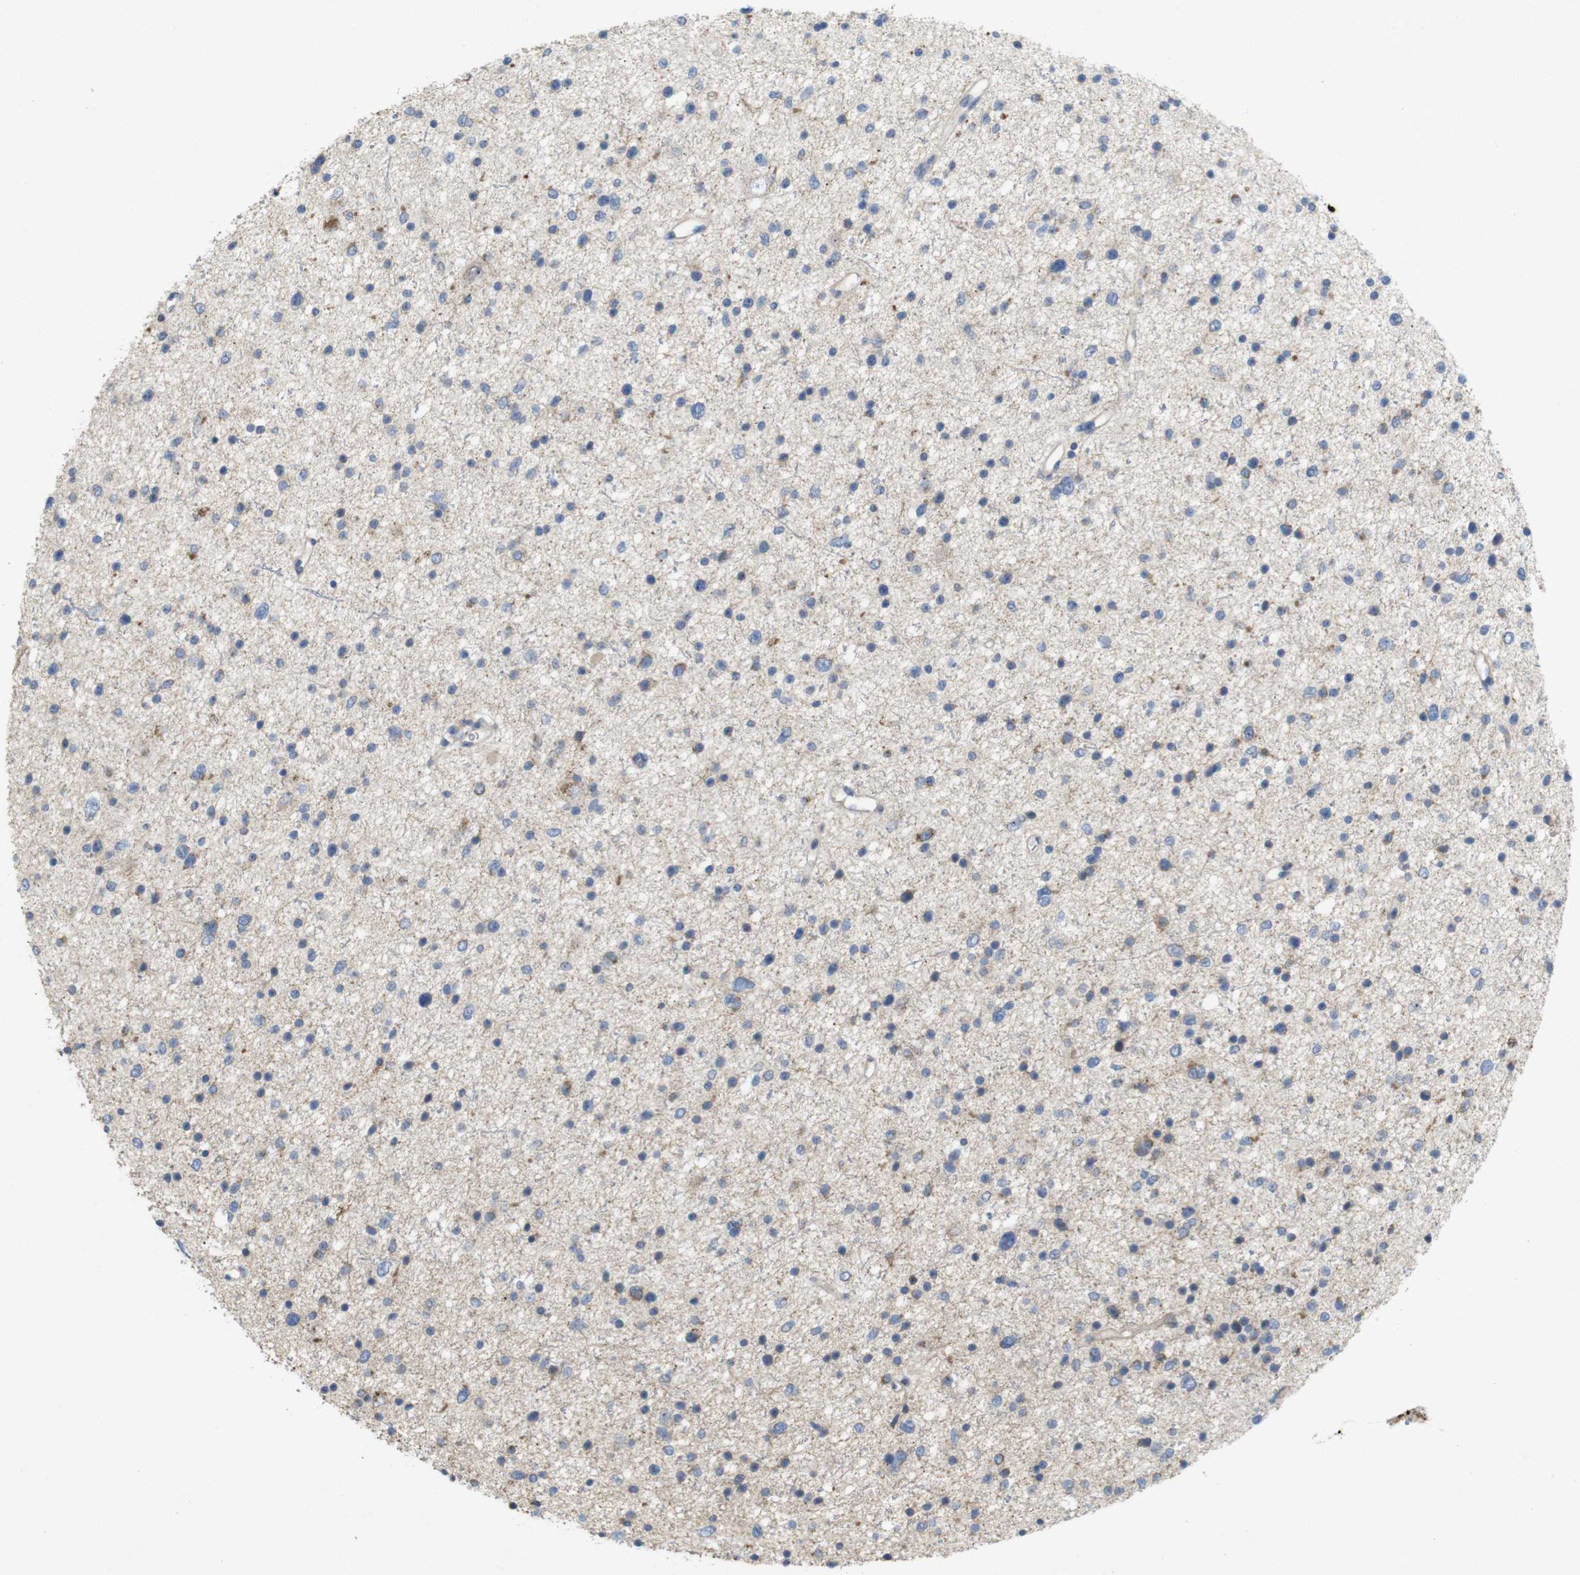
{"staining": {"intensity": "negative", "quantity": "none", "location": "none"}, "tissue": "glioma", "cell_type": "Tumor cells", "image_type": "cancer", "snomed": [{"axis": "morphology", "description": "Glioma, malignant, Low grade"}, {"axis": "topography", "description": "Brain"}], "caption": "DAB immunohistochemical staining of human glioma reveals no significant expression in tumor cells.", "gene": "TSPAN14", "patient": {"sex": "female", "age": 37}}